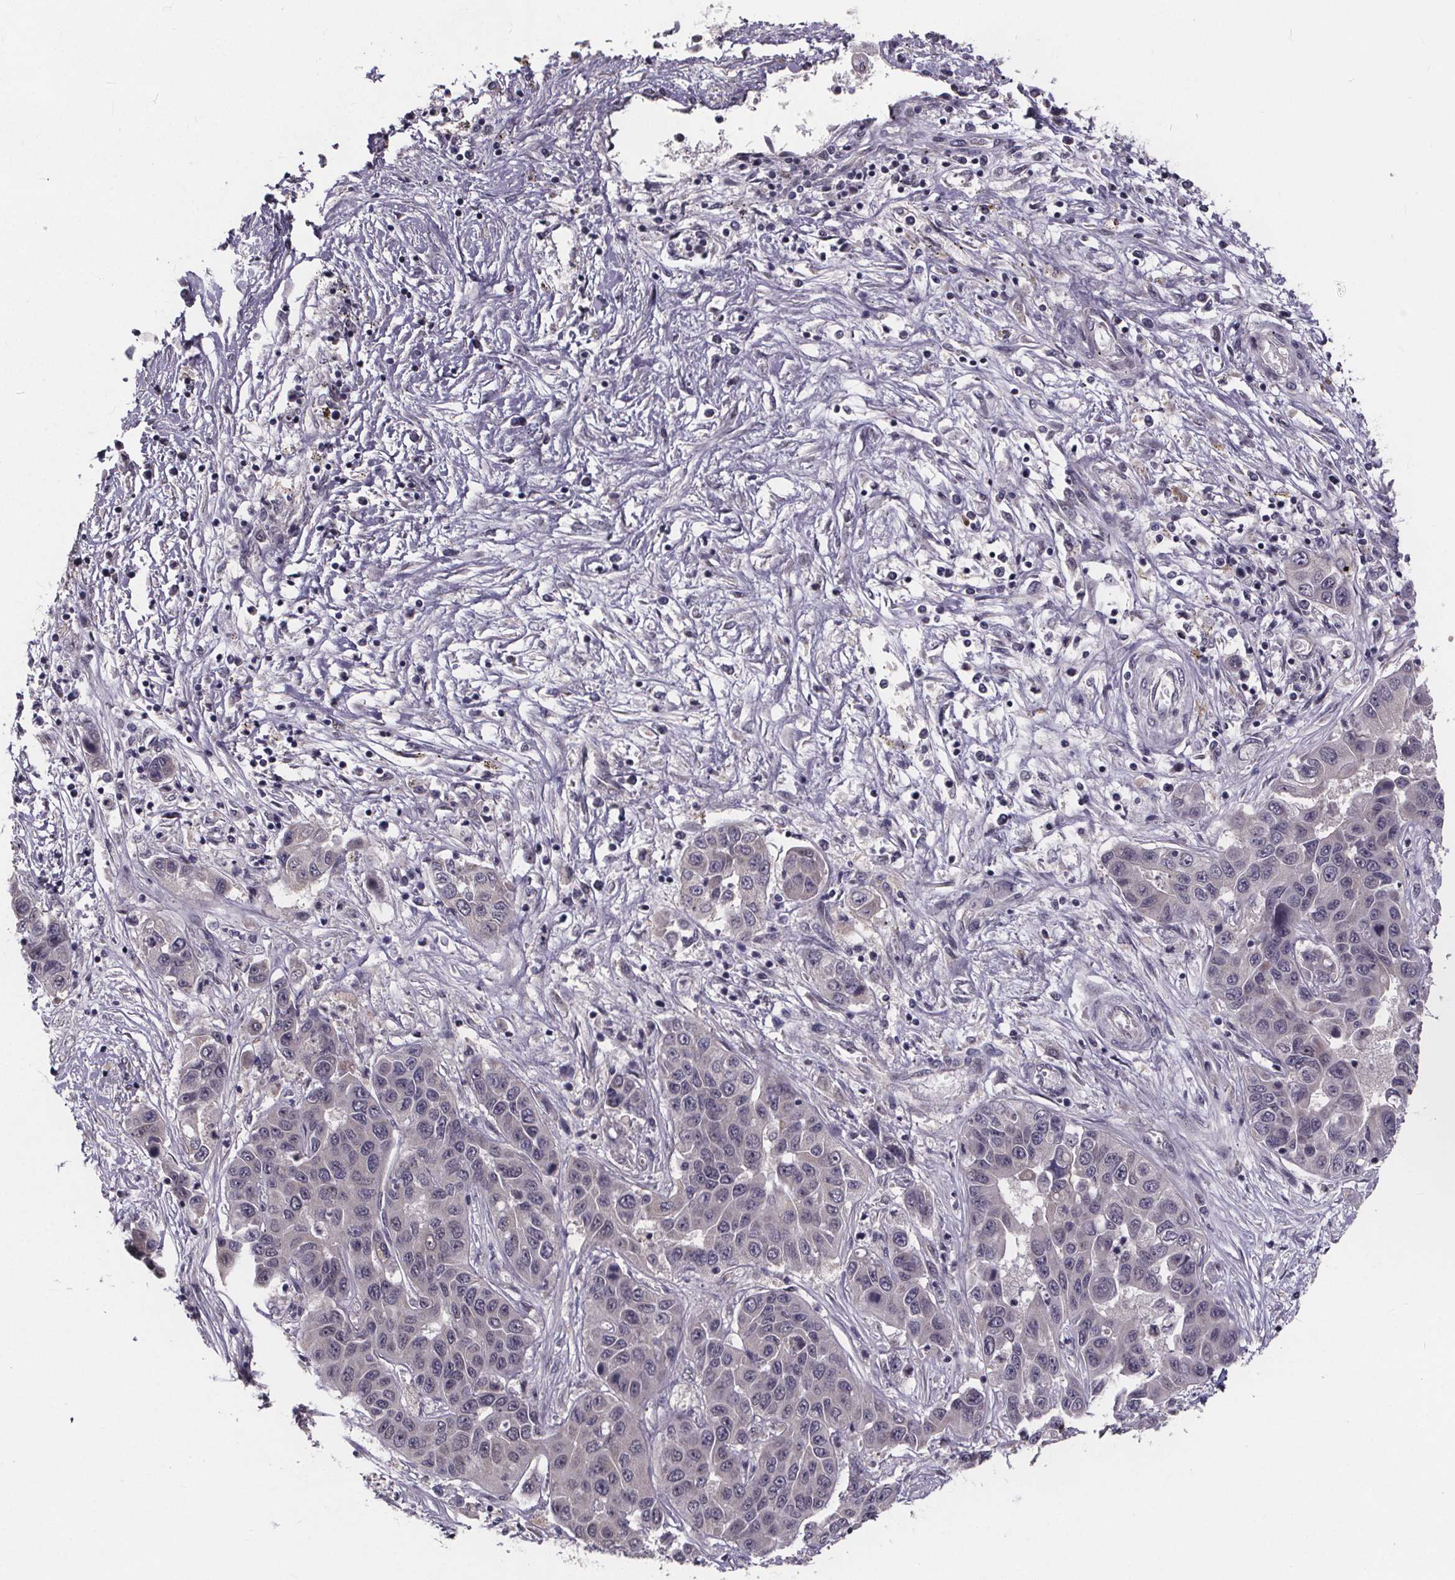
{"staining": {"intensity": "negative", "quantity": "none", "location": "none"}, "tissue": "liver cancer", "cell_type": "Tumor cells", "image_type": "cancer", "snomed": [{"axis": "morphology", "description": "Cholangiocarcinoma"}, {"axis": "topography", "description": "Liver"}], "caption": "High power microscopy micrograph of an immunohistochemistry image of cholangiocarcinoma (liver), revealing no significant positivity in tumor cells. (DAB (3,3'-diaminobenzidine) IHC visualized using brightfield microscopy, high magnification).", "gene": "FAM181B", "patient": {"sex": "female", "age": 52}}